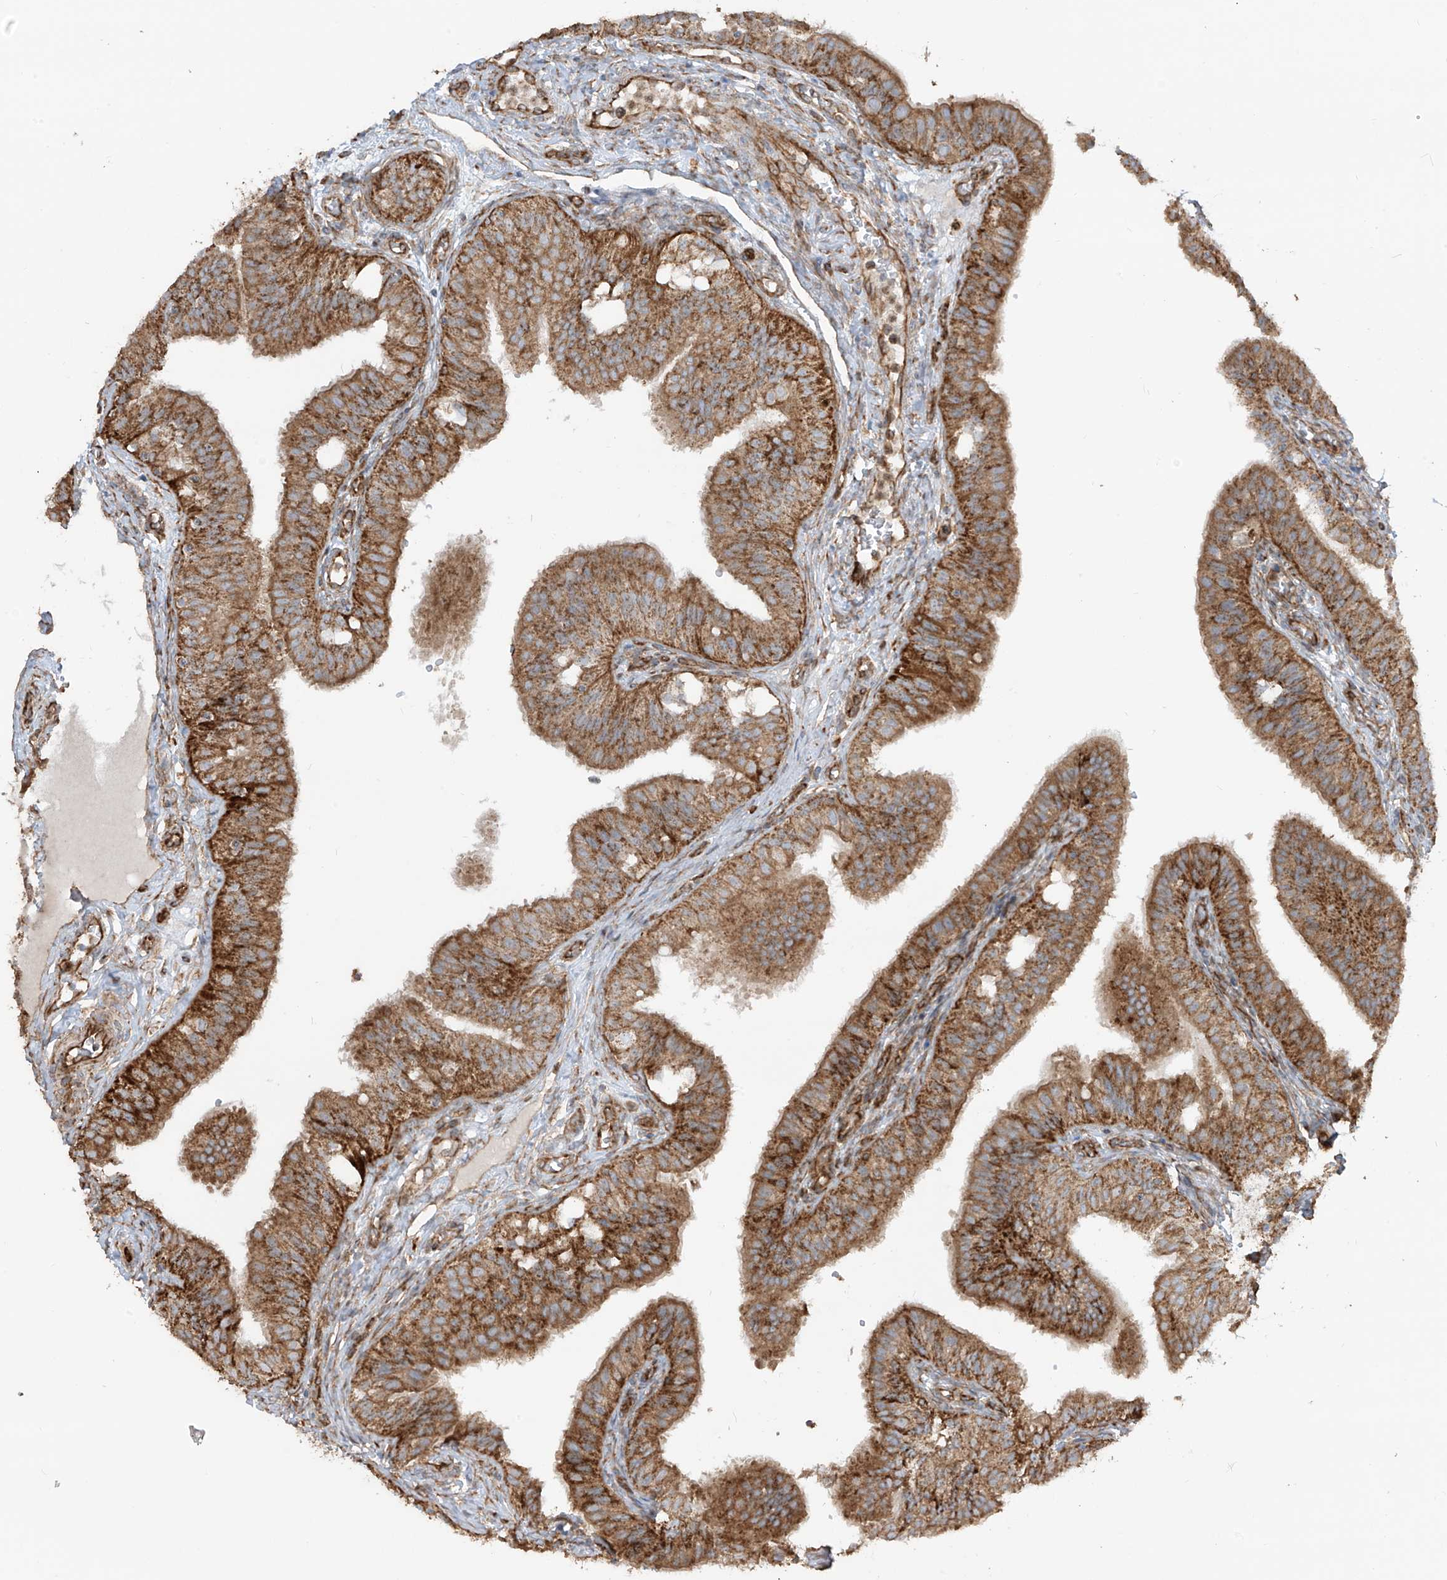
{"staining": {"intensity": "moderate", "quantity": ">75%", "location": "cytoplasmic/membranous"}, "tissue": "fallopian tube", "cell_type": "Glandular cells", "image_type": "normal", "snomed": [{"axis": "morphology", "description": "Normal tissue, NOS"}, {"axis": "topography", "description": "Fallopian tube"}, {"axis": "topography", "description": "Ovary"}], "caption": "Moderate cytoplasmic/membranous staining for a protein is seen in approximately >75% of glandular cells of unremarkable fallopian tube using immunohistochemistry (IHC).", "gene": "EIF5B", "patient": {"sex": "female", "age": 42}}